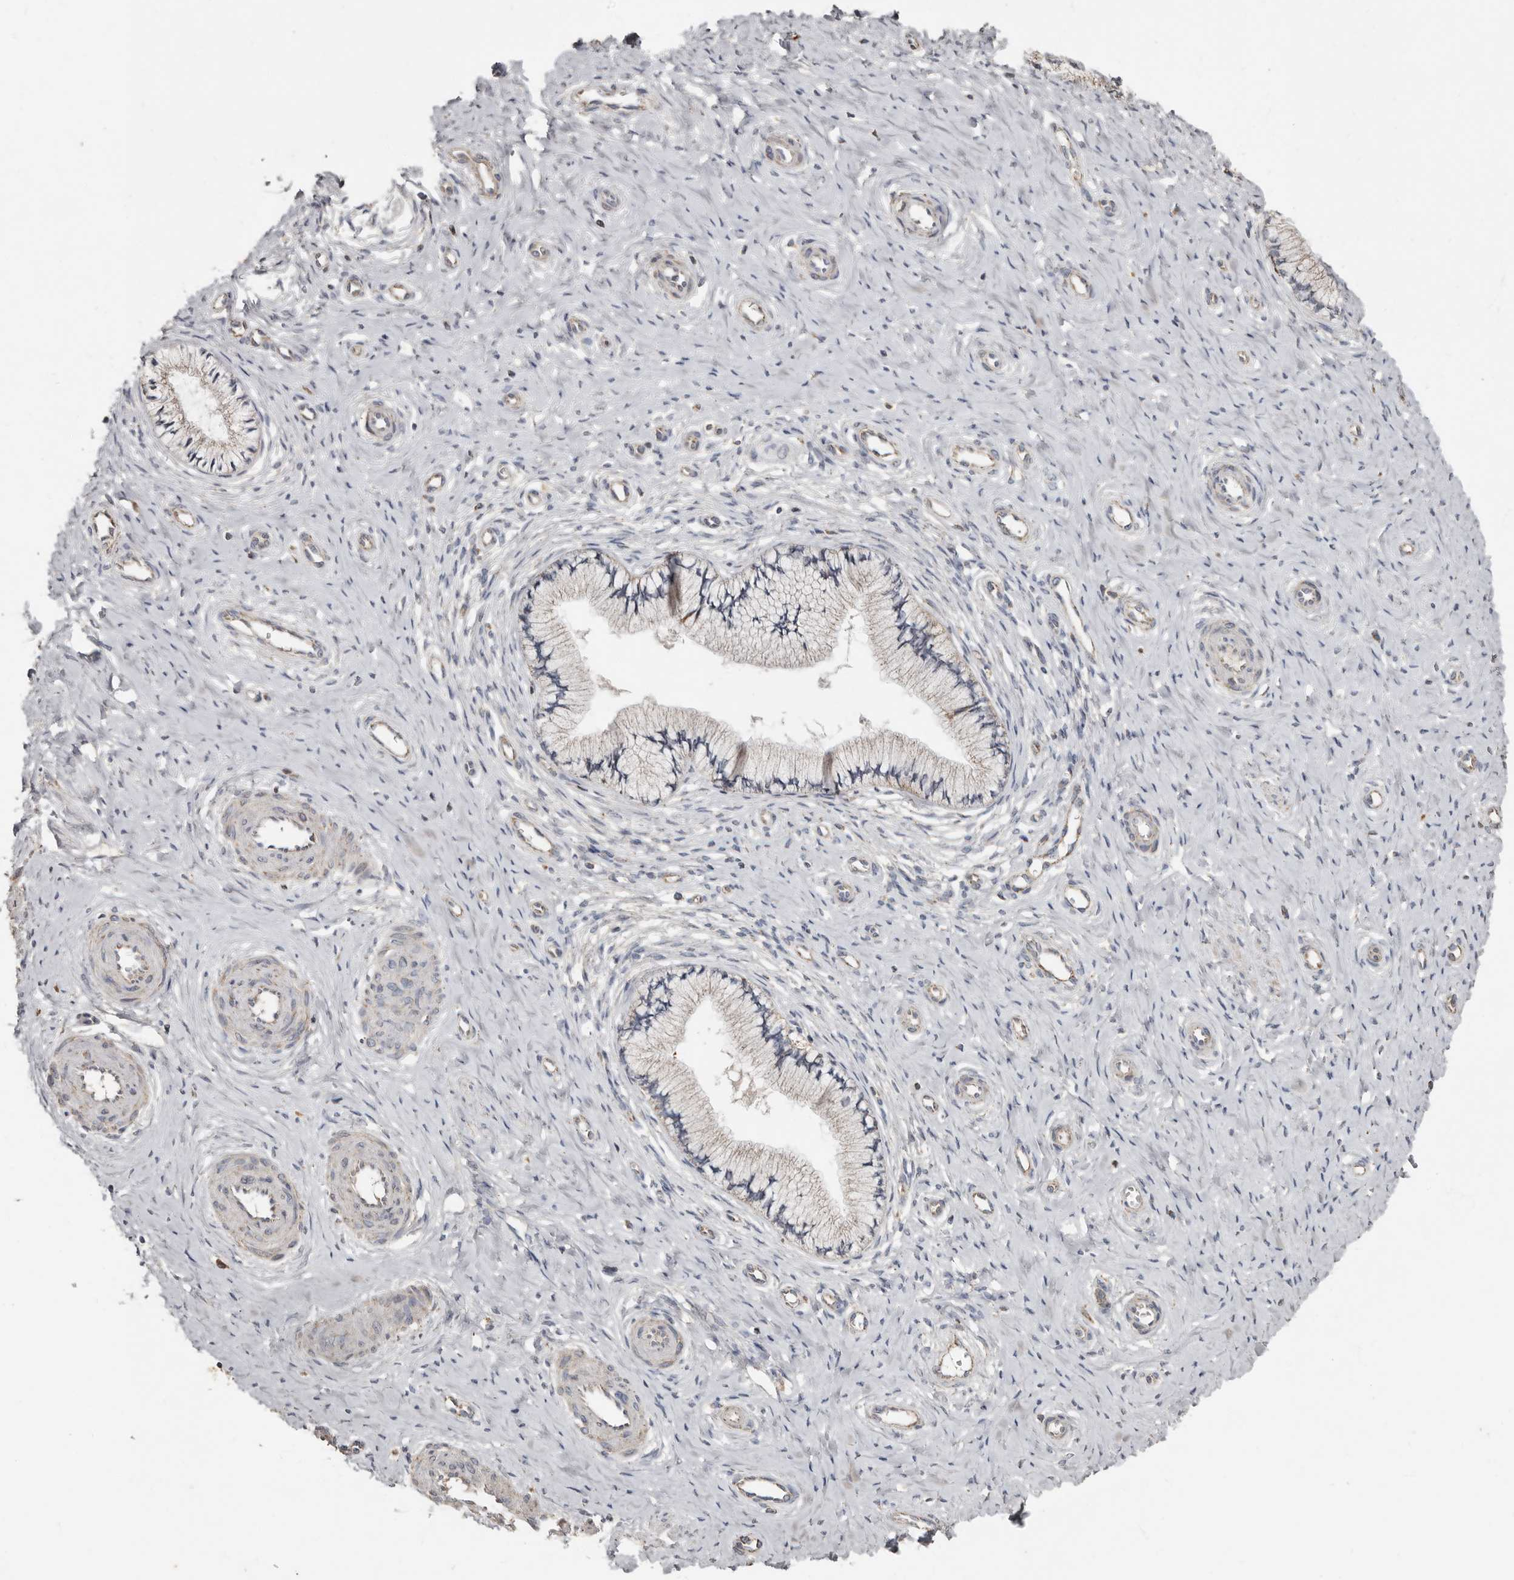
{"staining": {"intensity": "negative", "quantity": "none", "location": "none"}, "tissue": "cervix", "cell_type": "Glandular cells", "image_type": "normal", "snomed": [{"axis": "morphology", "description": "Normal tissue, NOS"}, {"axis": "topography", "description": "Cervix"}], "caption": "Photomicrograph shows no significant protein positivity in glandular cells of unremarkable cervix. (DAB IHC with hematoxylin counter stain).", "gene": "KIF26B", "patient": {"sex": "female", "age": 36}}